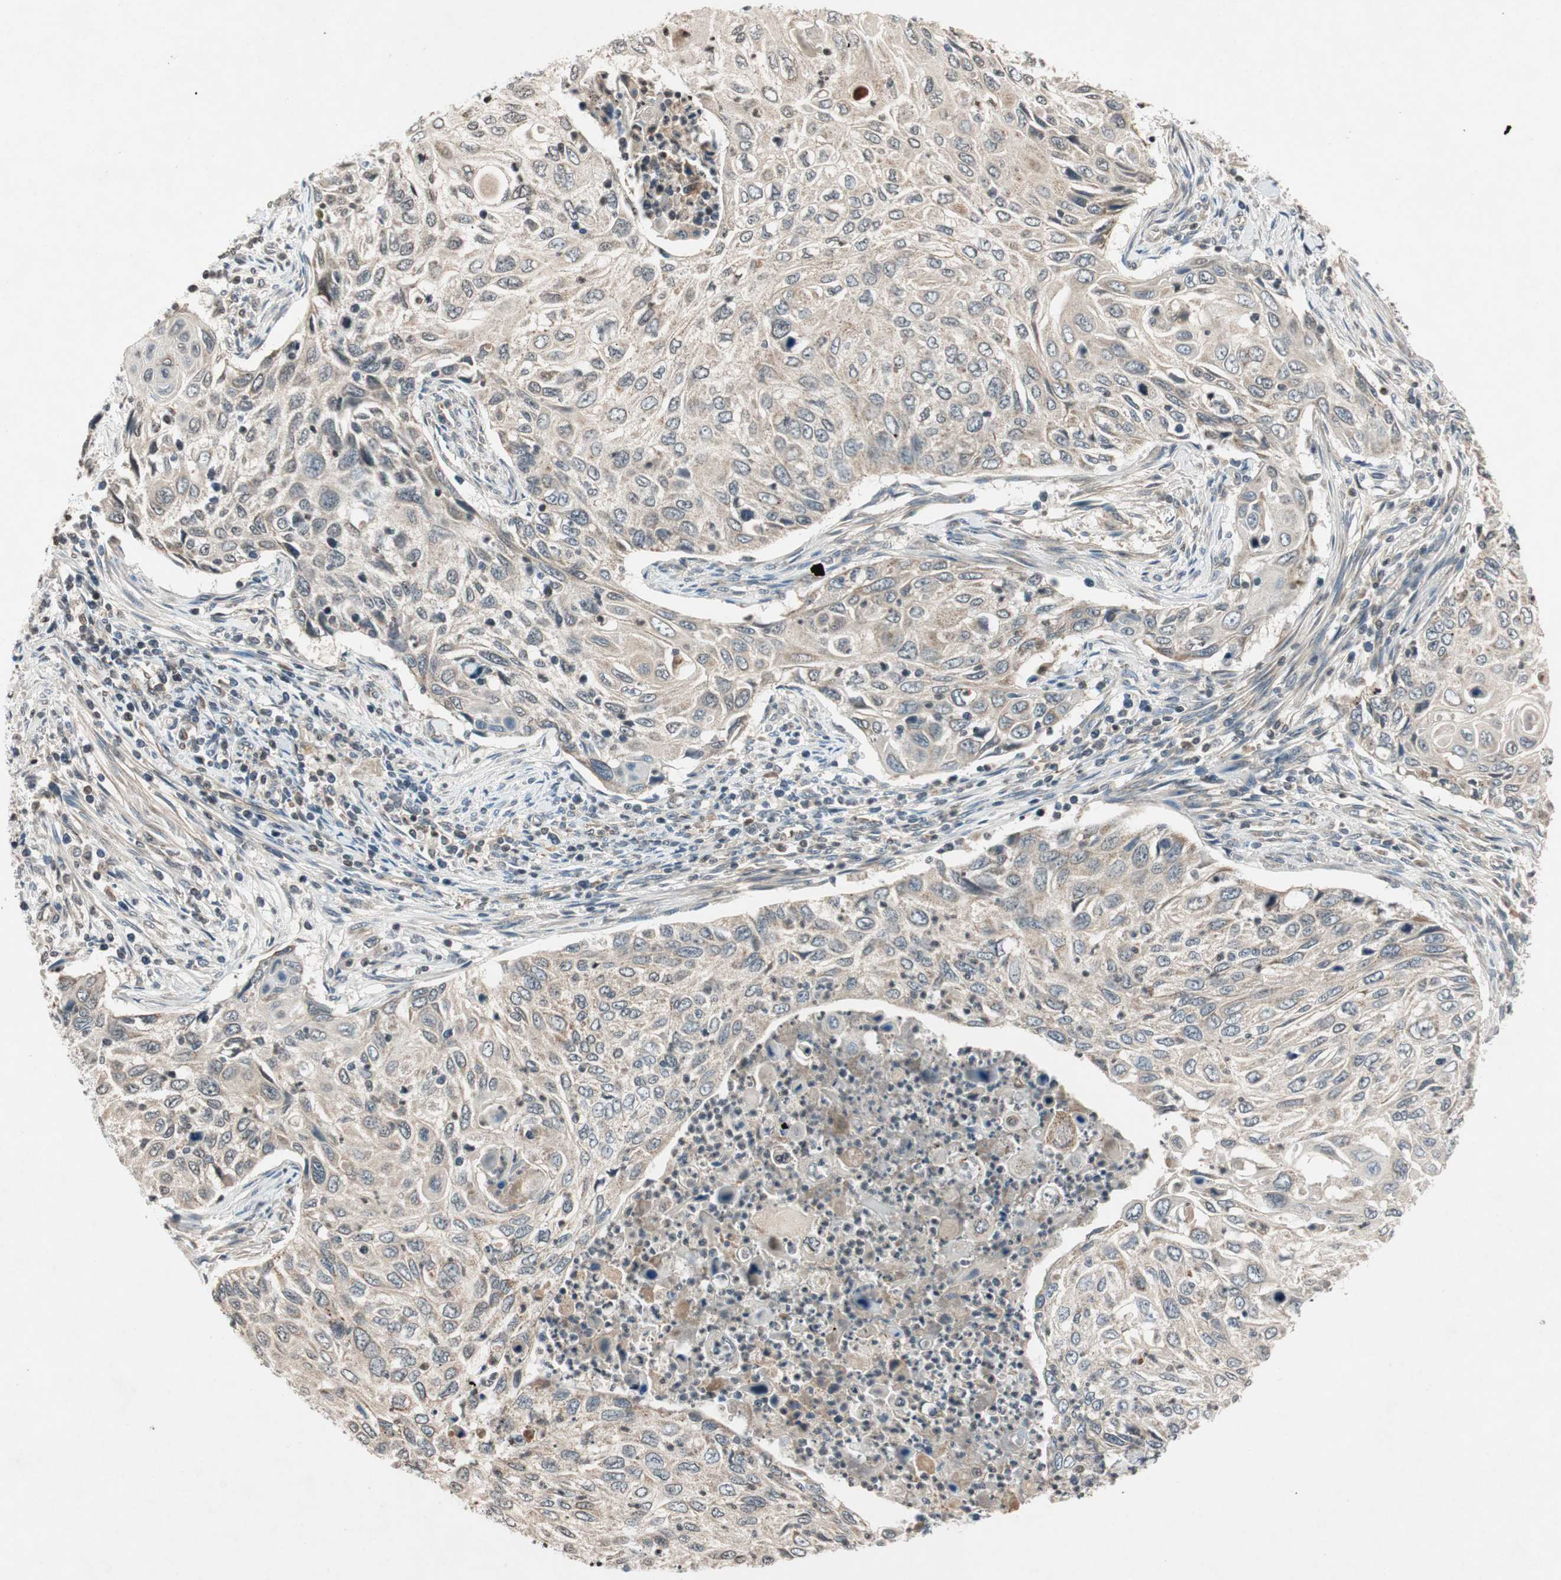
{"staining": {"intensity": "weak", "quantity": ">75%", "location": "cytoplasmic/membranous"}, "tissue": "cervical cancer", "cell_type": "Tumor cells", "image_type": "cancer", "snomed": [{"axis": "morphology", "description": "Squamous cell carcinoma, NOS"}, {"axis": "topography", "description": "Cervix"}], "caption": "Cervical squamous cell carcinoma tissue demonstrates weak cytoplasmic/membranous staining in about >75% of tumor cells, visualized by immunohistochemistry.", "gene": "GCLM", "patient": {"sex": "female", "age": 70}}